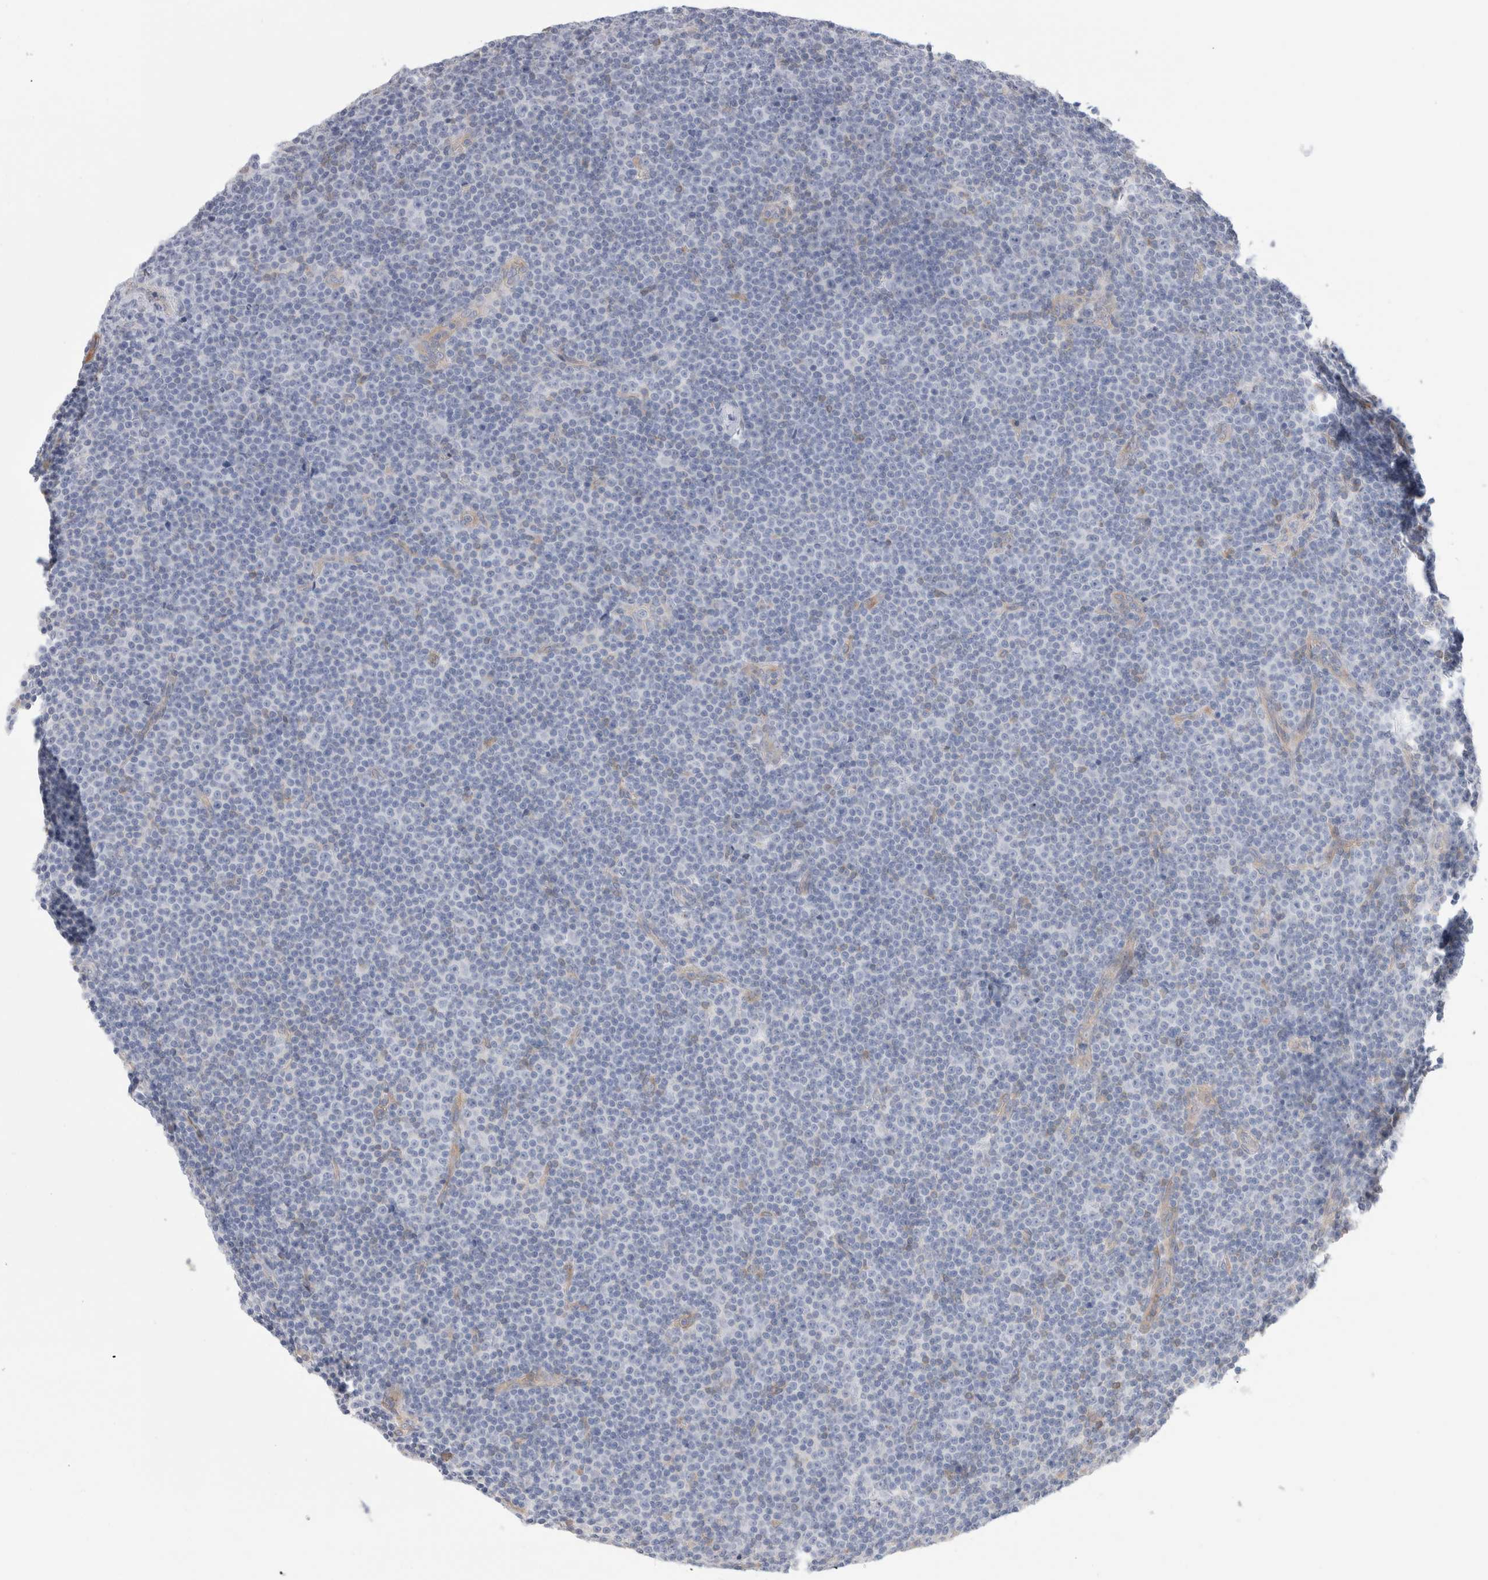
{"staining": {"intensity": "negative", "quantity": "none", "location": "none"}, "tissue": "lymphoma", "cell_type": "Tumor cells", "image_type": "cancer", "snomed": [{"axis": "morphology", "description": "Malignant lymphoma, non-Hodgkin's type, Low grade"}, {"axis": "topography", "description": "Lymph node"}], "caption": "Tumor cells are negative for brown protein staining in lymphoma.", "gene": "CAPN2", "patient": {"sex": "female", "age": 67}}